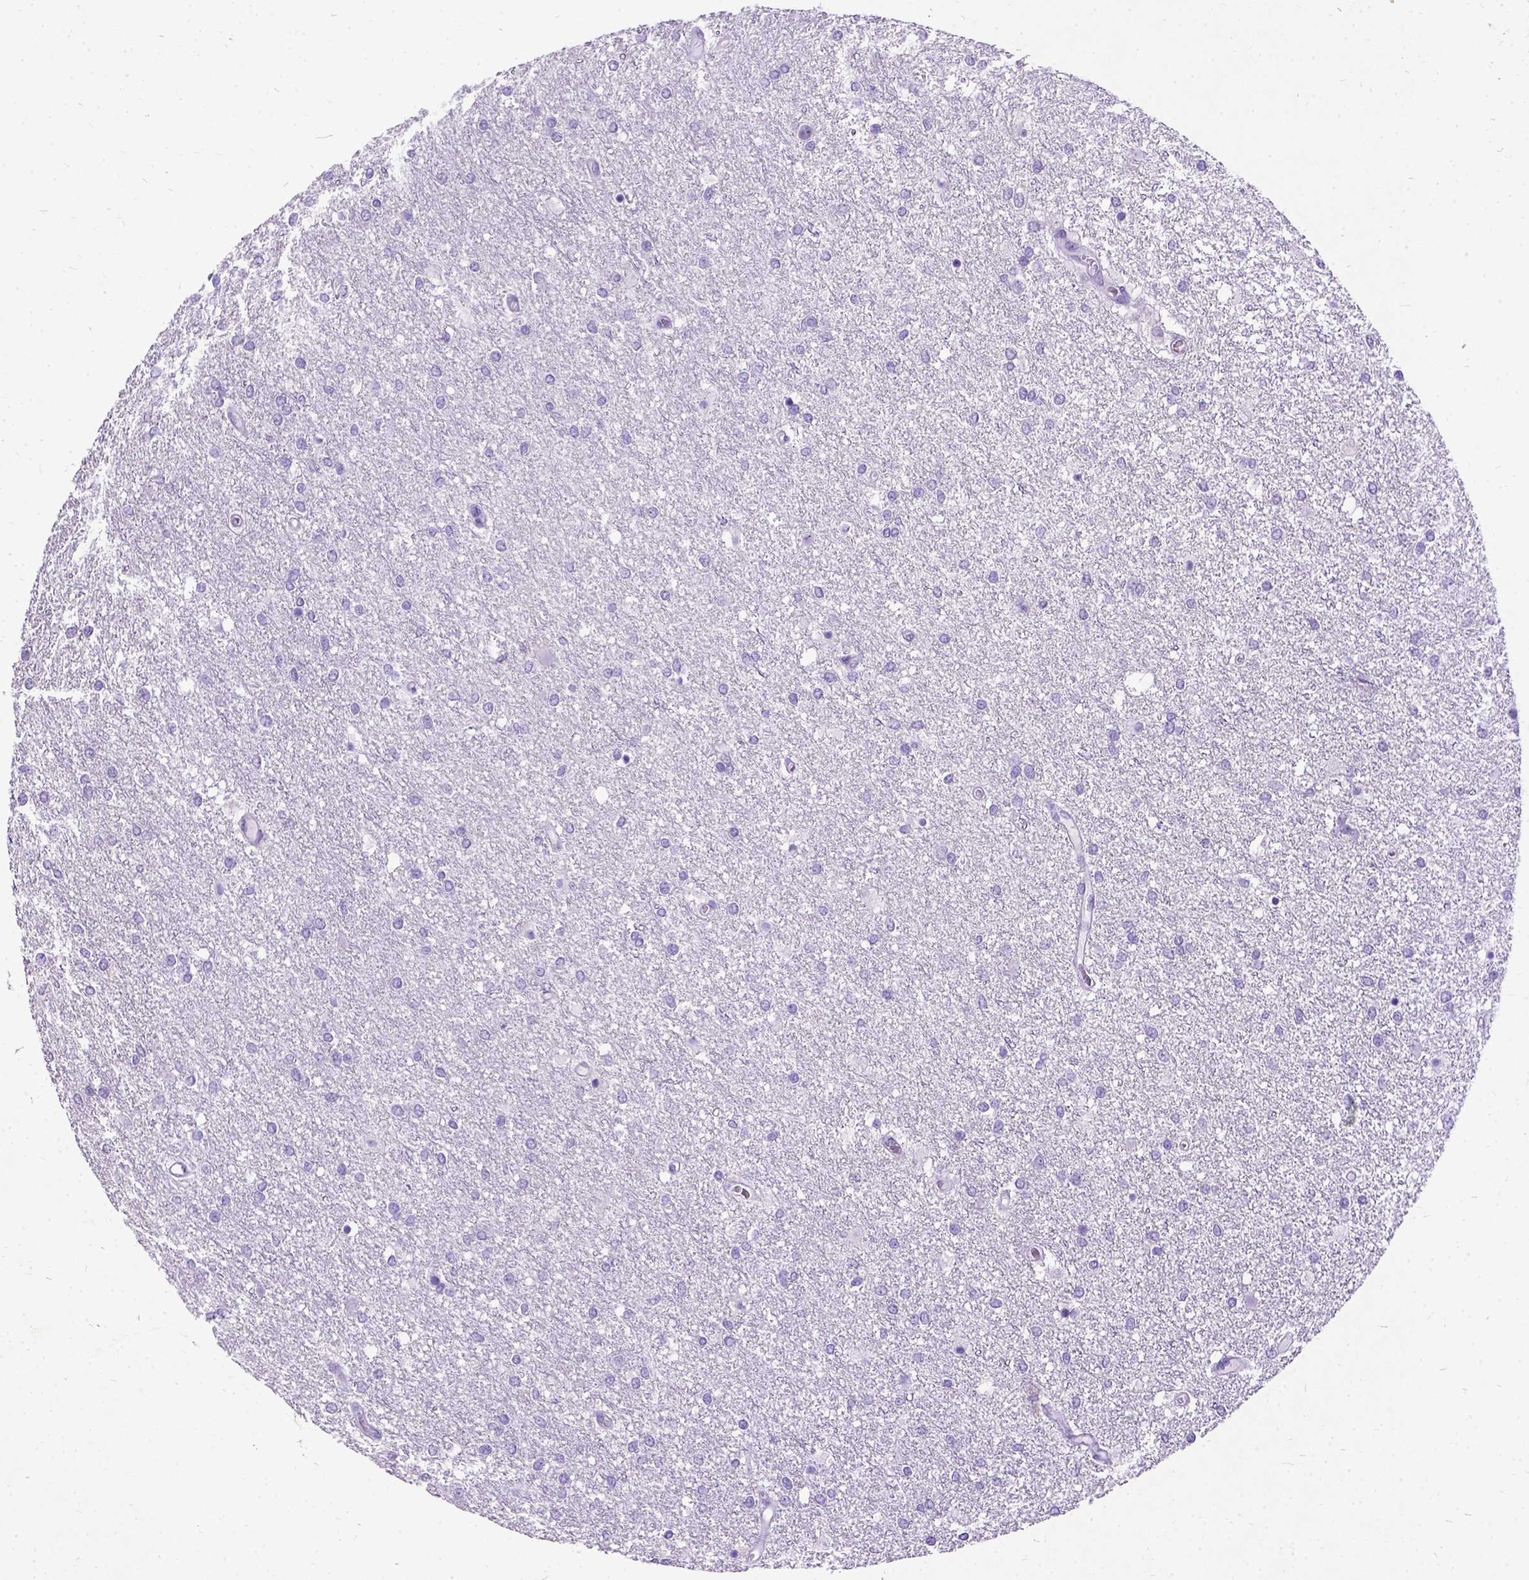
{"staining": {"intensity": "negative", "quantity": "none", "location": "none"}, "tissue": "glioma", "cell_type": "Tumor cells", "image_type": "cancer", "snomed": [{"axis": "morphology", "description": "Glioma, malignant, High grade"}, {"axis": "topography", "description": "Brain"}], "caption": "An IHC photomicrograph of high-grade glioma (malignant) is shown. There is no staining in tumor cells of high-grade glioma (malignant).", "gene": "NEUROD4", "patient": {"sex": "female", "age": 61}}